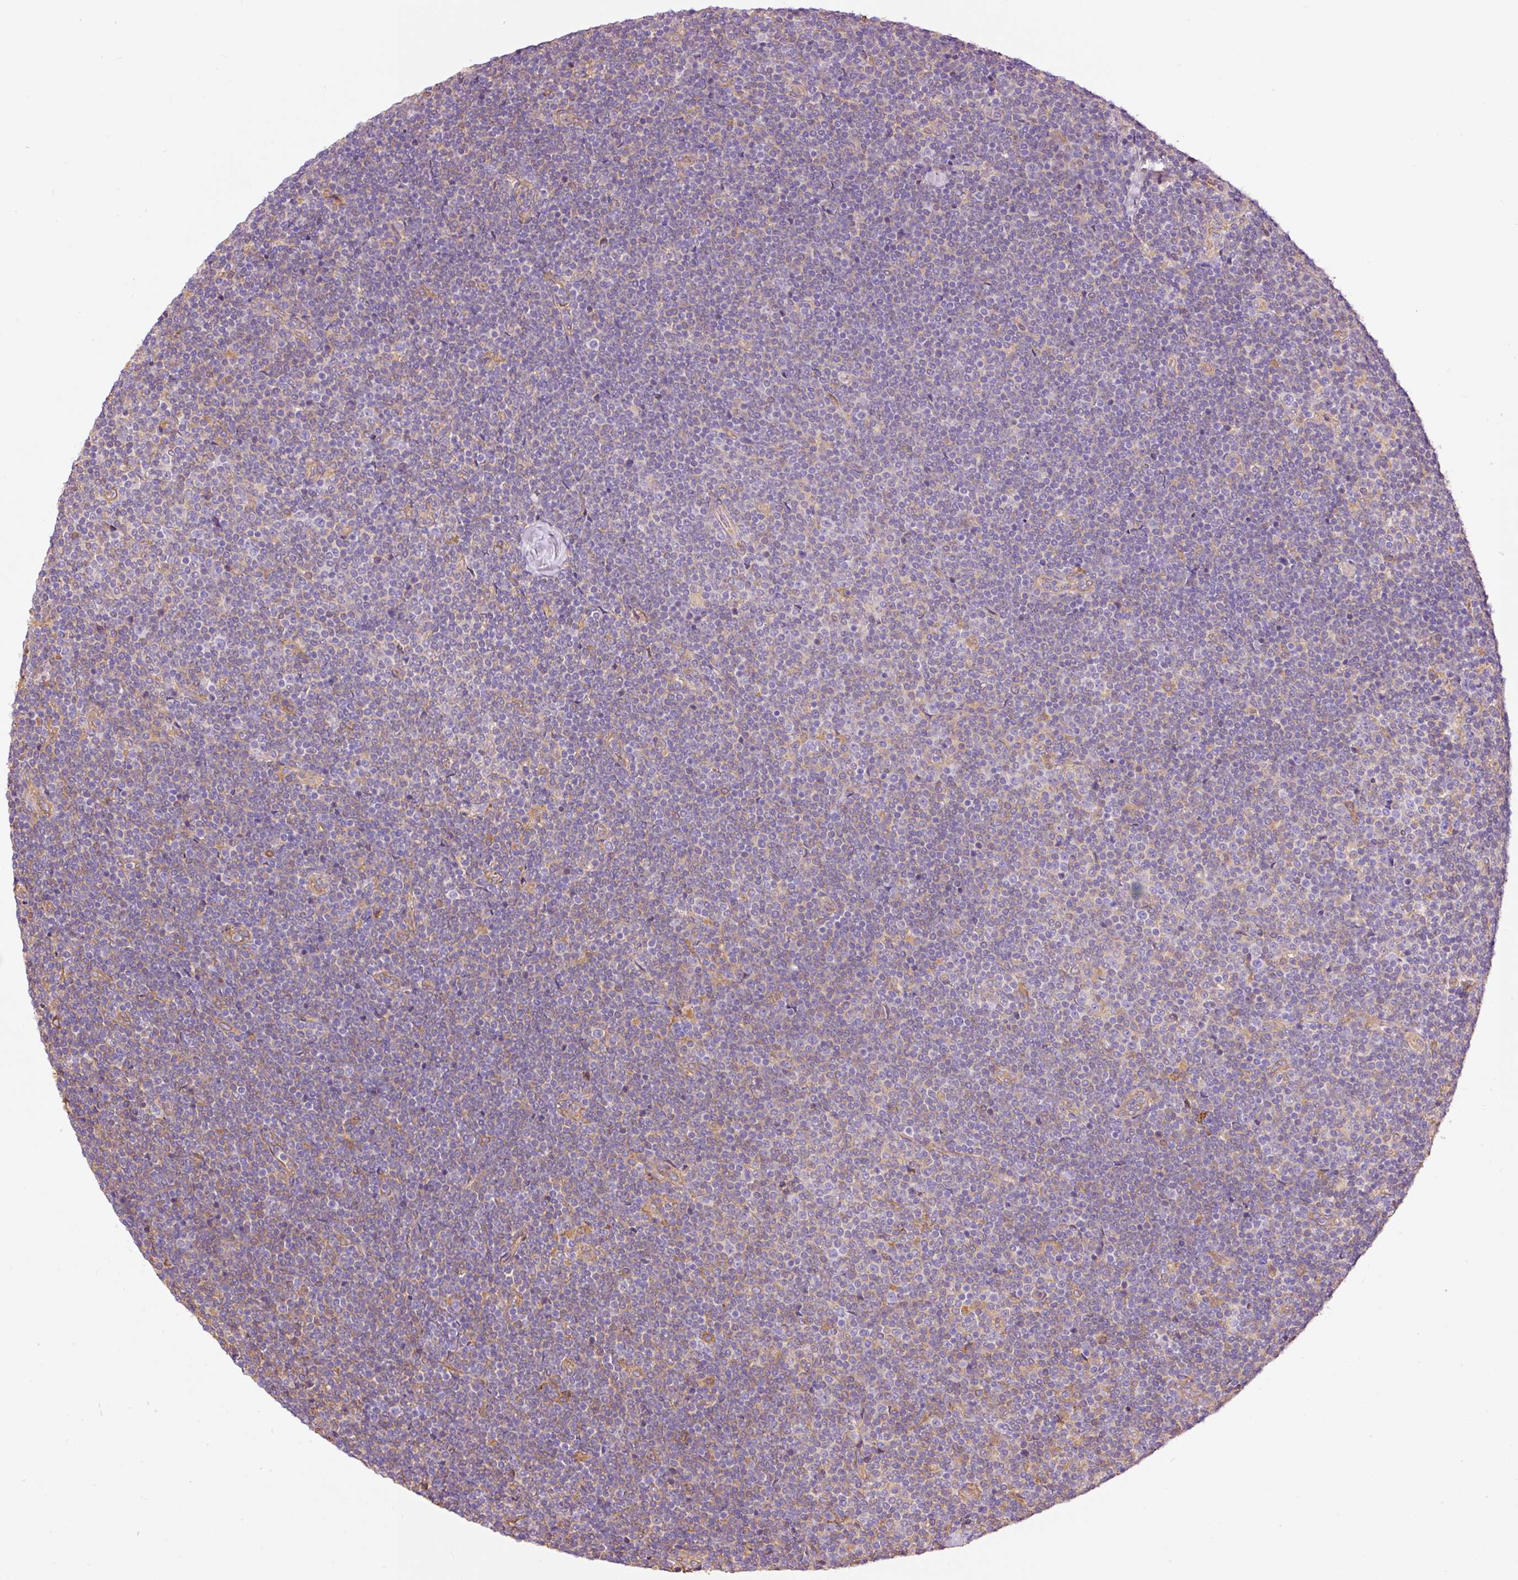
{"staining": {"intensity": "negative", "quantity": "none", "location": "none"}, "tissue": "lymphoma", "cell_type": "Tumor cells", "image_type": "cancer", "snomed": [{"axis": "morphology", "description": "Malignant lymphoma, non-Hodgkin's type, Low grade"}, {"axis": "topography", "description": "Lymph node"}], "caption": "The image shows no significant expression in tumor cells of low-grade malignant lymphoma, non-Hodgkin's type.", "gene": "IL10RB", "patient": {"sex": "male", "age": 48}}